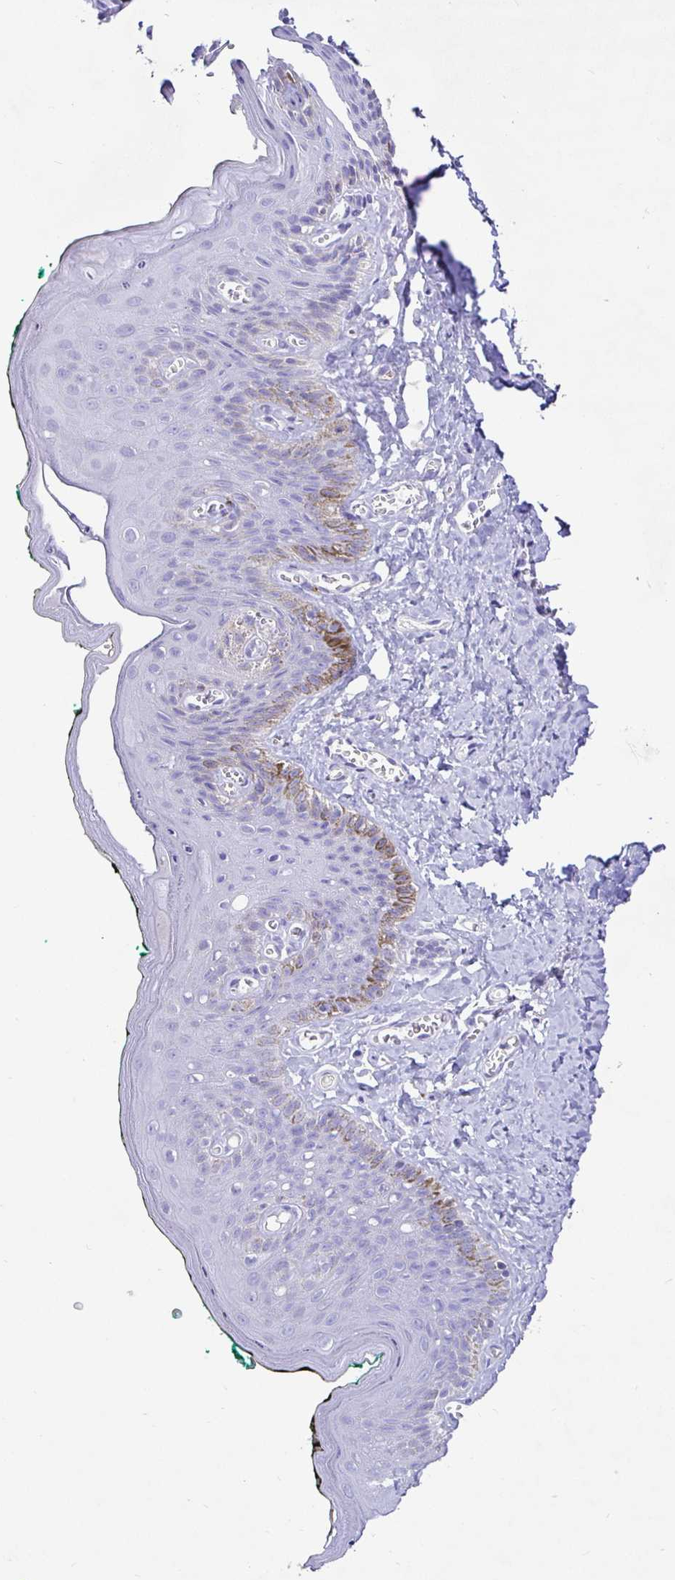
{"staining": {"intensity": "negative", "quantity": "none", "location": "none"}, "tissue": "skin", "cell_type": "Epidermal cells", "image_type": "normal", "snomed": [{"axis": "morphology", "description": "Normal tissue, NOS"}, {"axis": "topography", "description": "Vulva"}, {"axis": "topography", "description": "Peripheral nerve tissue"}], "caption": "Skin was stained to show a protein in brown. There is no significant expression in epidermal cells. (DAB IHC, high magnification).", "gene": "TPTE", "patient": {"sex": "female", "age": 66}}